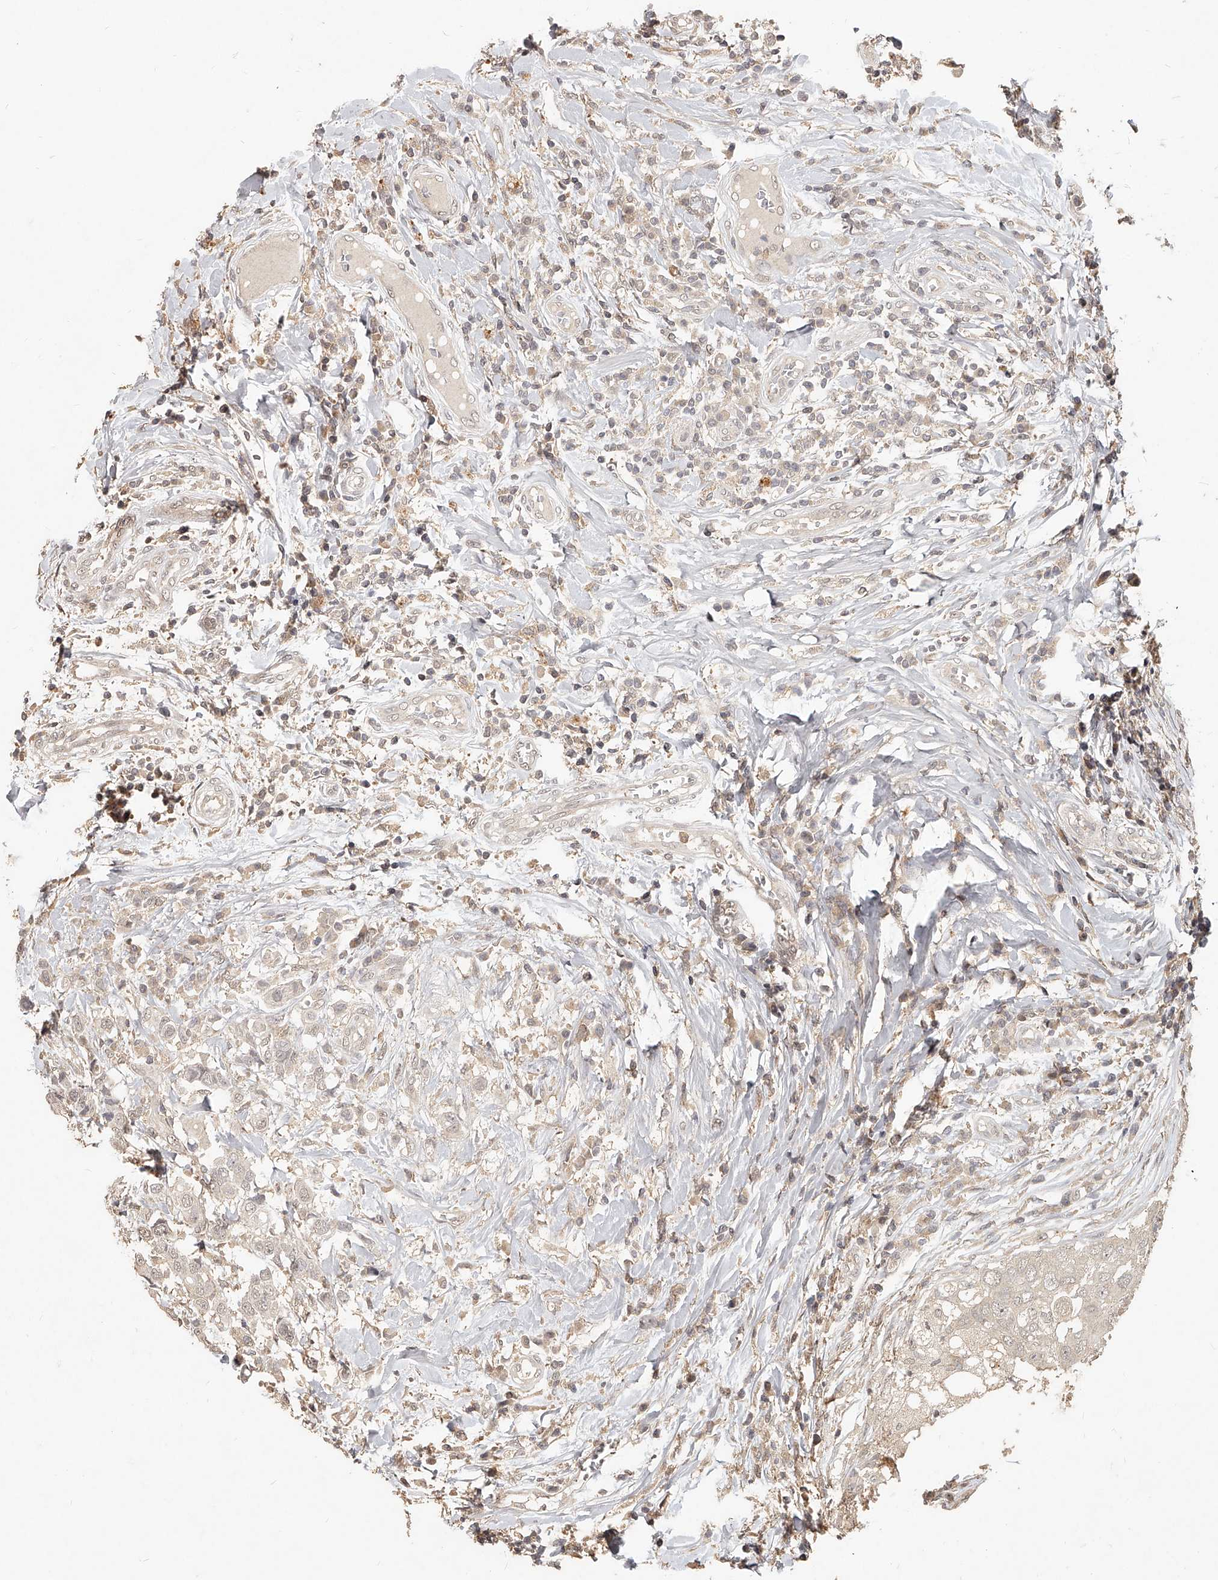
{"staining": {"intensity": "weak", "quantity": "<25%", "location": "nuclear"}, "tissue": "breast cancer", "cell_type": "Tumor cells", "image_type": "cancer", "snomed": [{"axis": "morphology", "description": "Duct carcinoma"}, {"axis": "topography", "description": "Breast"}], "caption": "Tumor cells are negative for protein expression in human breast cancer.", "gene": "SLC37A1", "patient": {"sex": "female", "age": 27}}